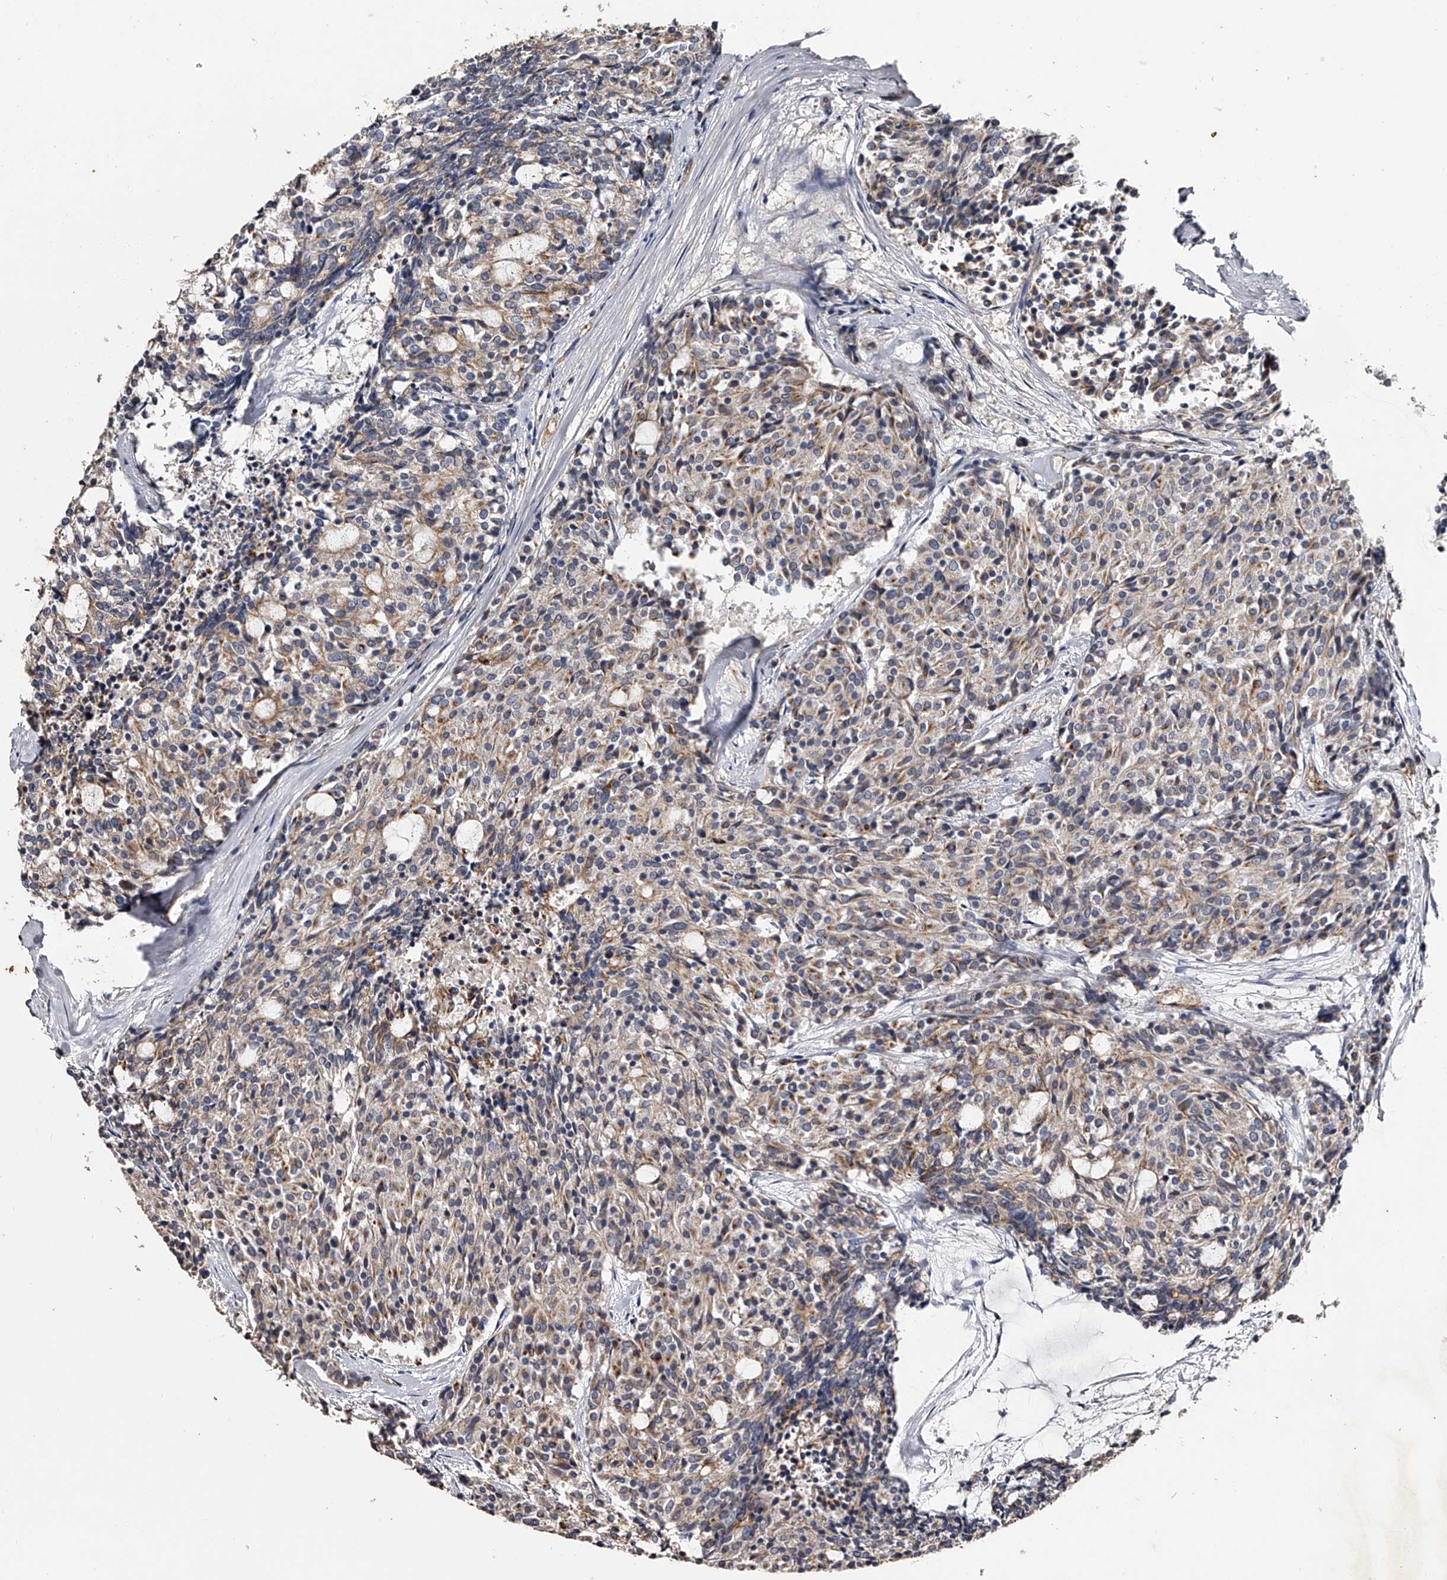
{"staining": {"intensity": "weak", "quantity": "25%-75%", "location": "cytoplasmic/membranous"}, "tissue": "carcinoid", "cell_type": "Tumor cells", "image_type": "cancer", "snomed": [{"axis": "morphology", "description": "Carcinoid, malignant, NOS"}, {"axis": "topography", "description": "Pancreas"}], "caption": "This micrograph exhibits immunohistochemistry staining of human carcinoid, with low weak cytoplasmic/membranous positivity in approximately 25%-75% of tumor cells.", "gene": "MDN1", "patient": {"sex": "female", "age": 54}}